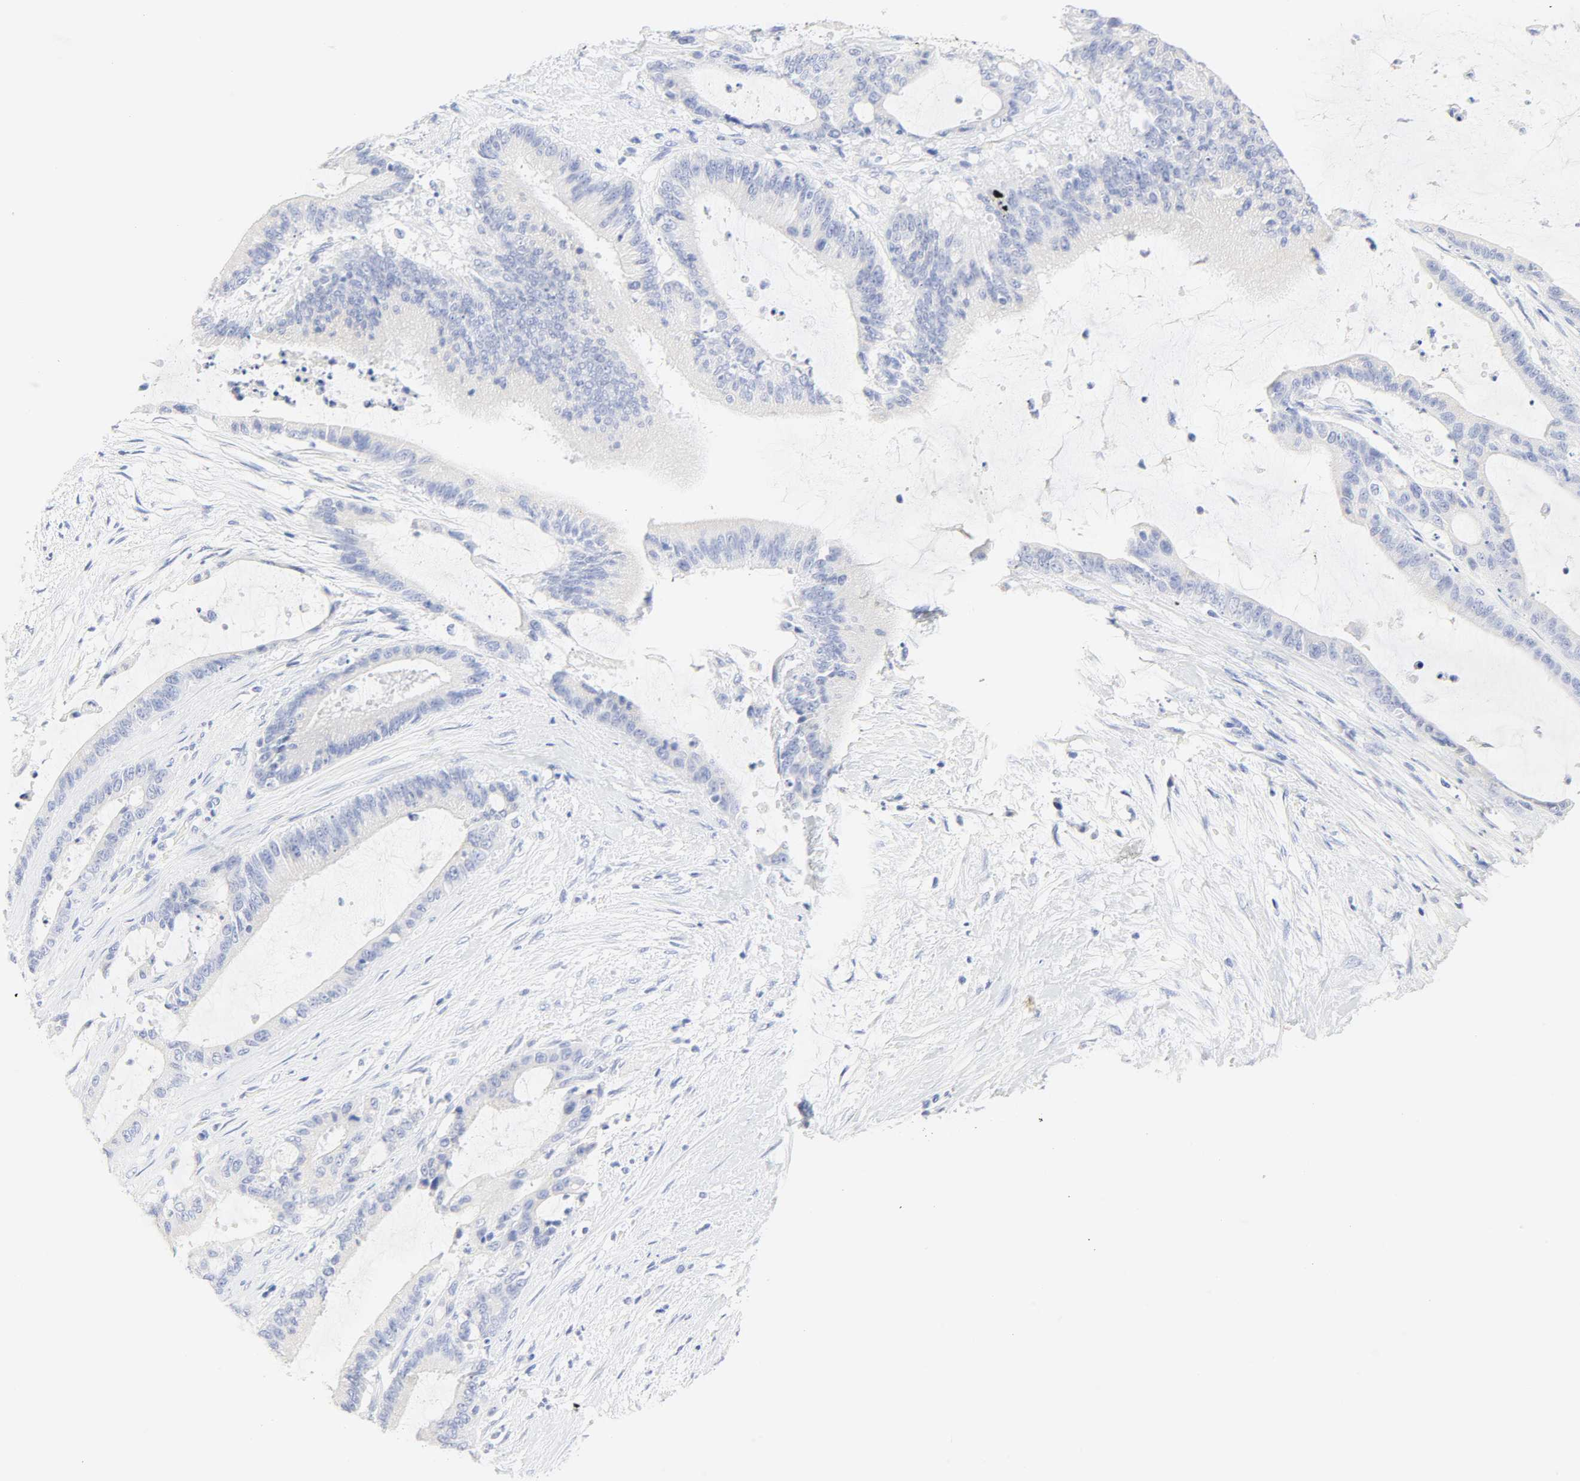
{"staining": {"intensity": "negative", "quantity": "none", "location": "none"}, "tissue": "liver cancer", "cell_type": "Tumor cells", "image_type": "cancer", "snomed": [{"axis": "morphology", "description": "Cholangiocarcinoma"}, {"axis": "topography", "description": "Liver"}], "caption": "DAB (3,3'-diaminobenzidine) immunohistochemical staining of liver cholangiocarcinoma demonstrates no significant positivity in tumor cells.", "gene": "SLCO1B3", "patient": {"sex": "female", "age": 73}}